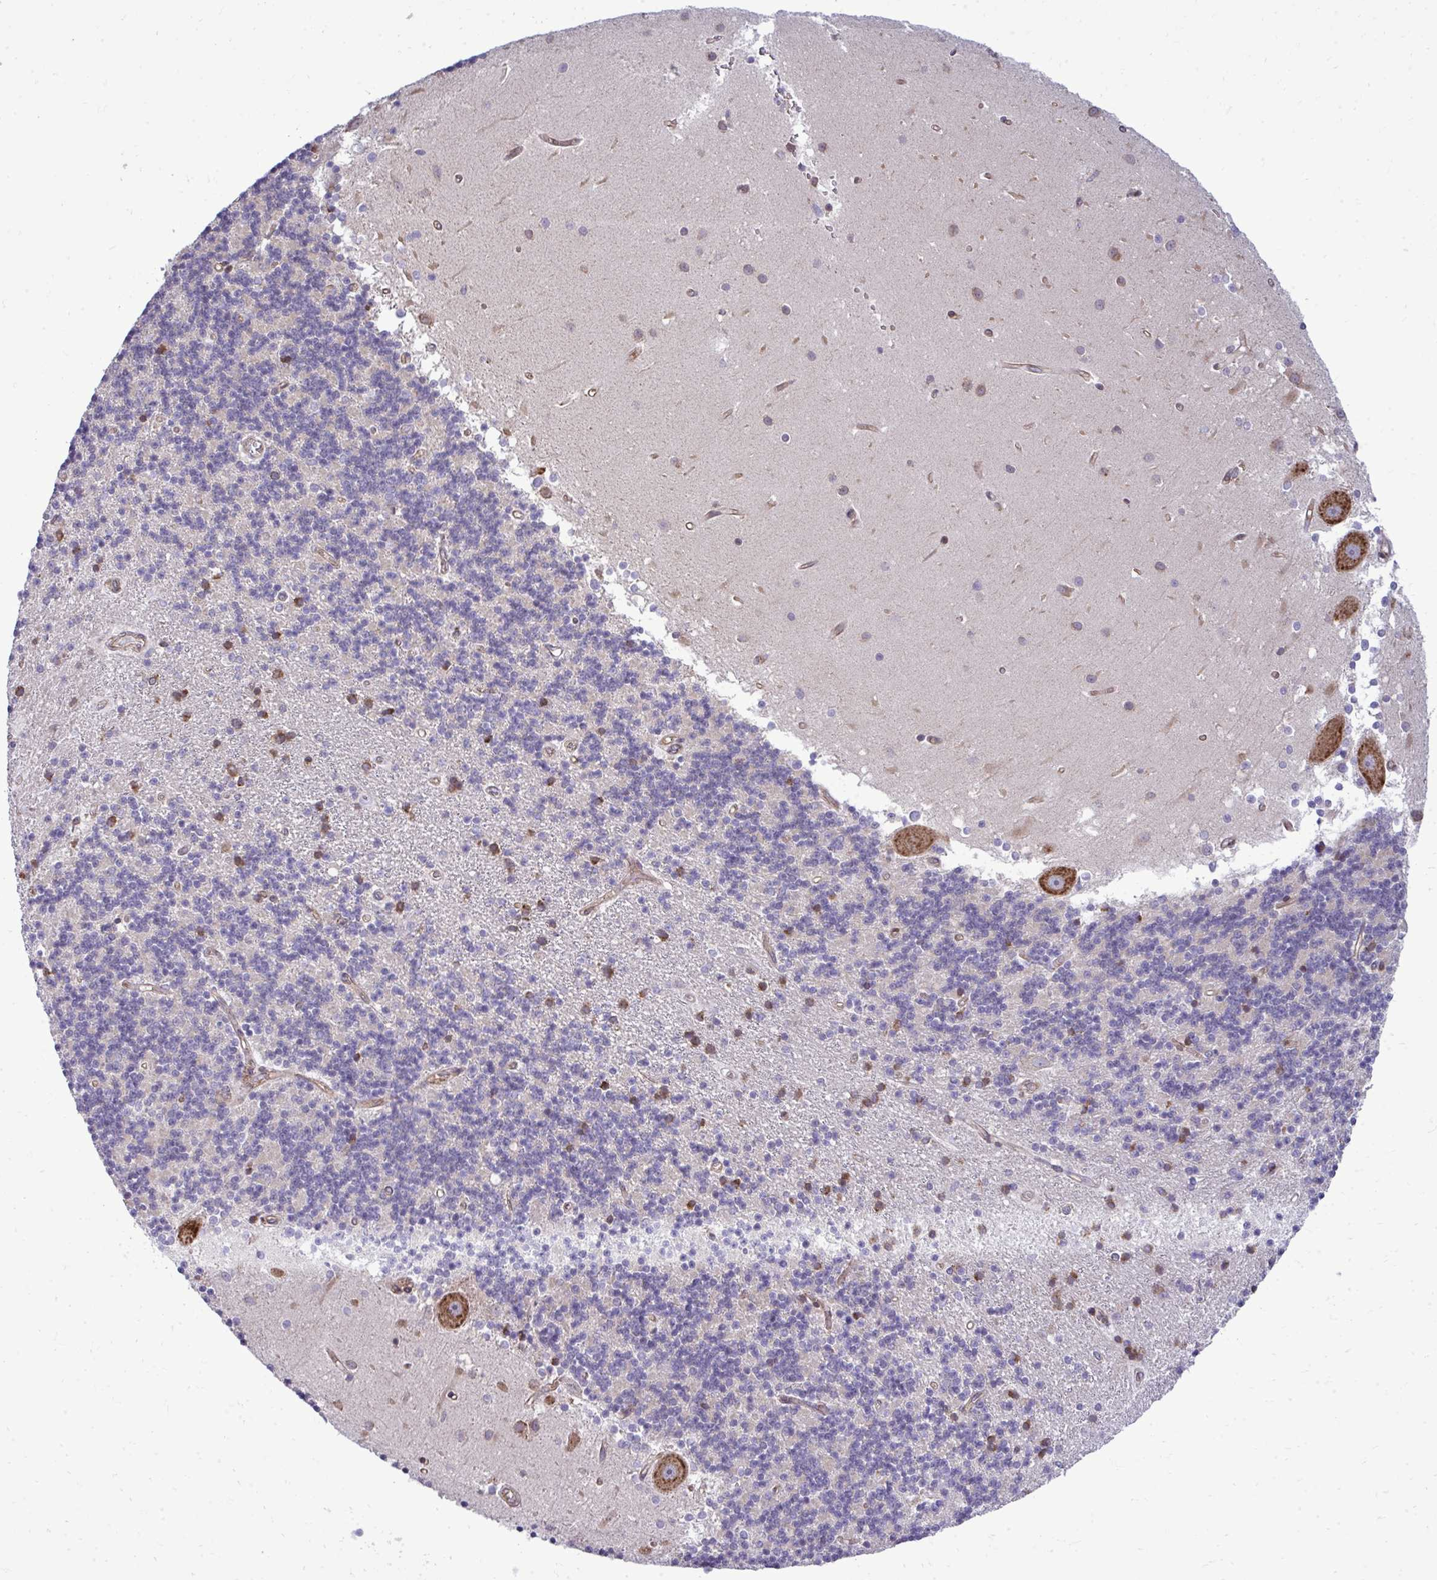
{"staining": {"intensity": "moderate", "quantity": "25%-75%", "location": "cytoplasmic/membranous"}, "tissue": "cerebellum", "cell_type": "Cells in granular layer", "image_type": "normal", "snomed": [{"axis": "morphology", "description": "Normal tissue, NOS"}, {"axis": "topography", "description": "Cerebellum"}], "caption": "DAB (3,3'-diaminobenzidine) immunohistochemical staining of normal human cerebellum displays moderate cytoplasmic/membranous protein expression in approximately 25%-75% of cells in granular layer. (DAB (3,3'-diaminobenzidine) IHC, brown staining for protein, blue staining for nuclei).", "gene": "FUT10", "patient": {"sex": "male", "age": 54}}